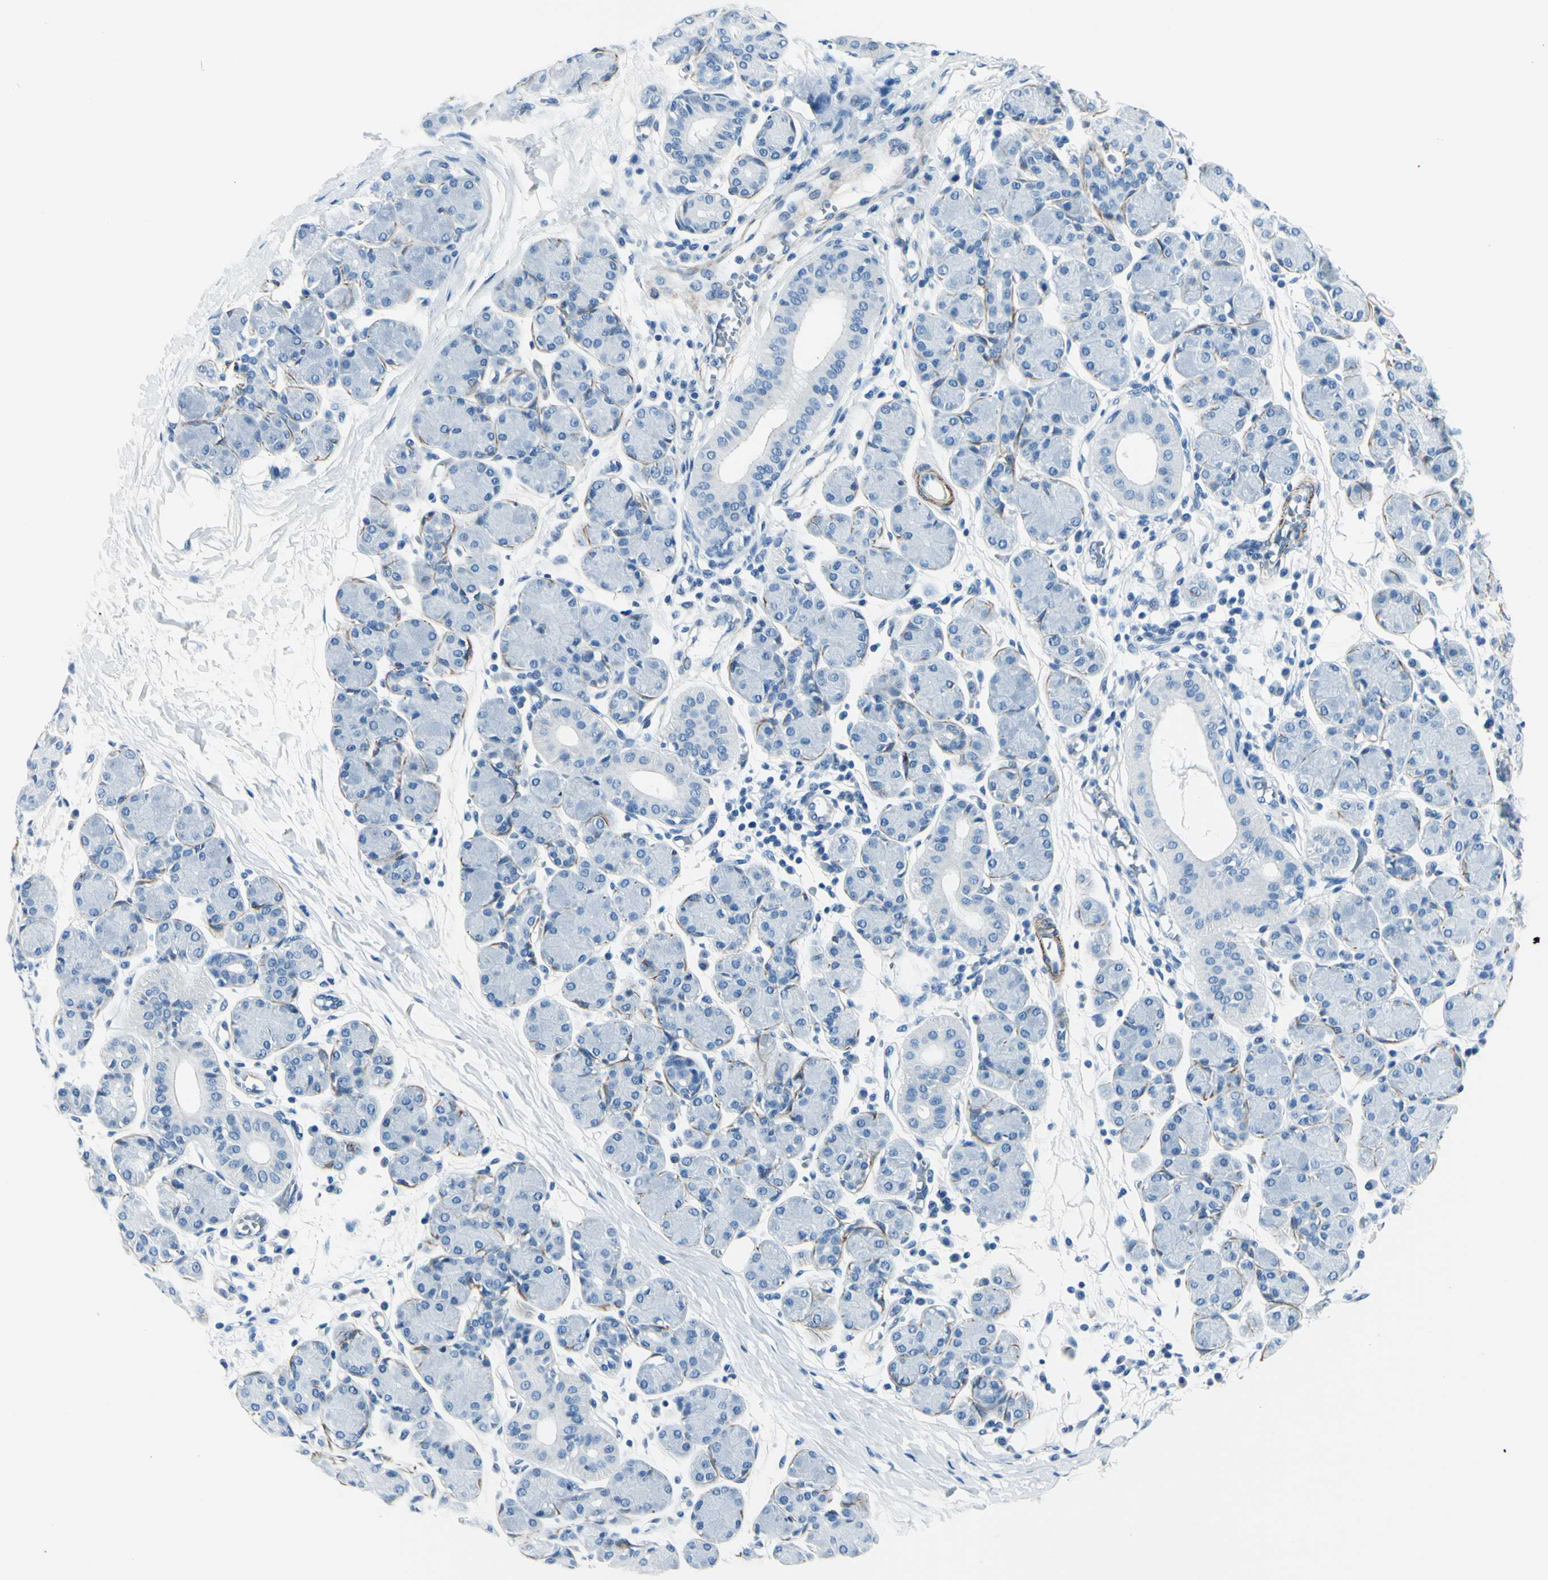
{"staining": {"intensity": "moderate", "quantity": "25%-75%", "location": "cytoplasmic/membranous"}, "tissue": "salivary gland", "cell_type": "Glandular cells", "image_type": "normal", "snomed": [{"axis": "morphology", "description": "Normal tissue, NOS"}, {"axis": "morphology", "description": "Inflammation, NOS"}, {"axis": "topography", "description": "Lymph node"}, {"axis": "topography", "description": "Salivary gland"}], "caption": "The histopathology image reveals staining of unremarkable salivary gland, revealing moderate cytoplasmic/membranous protein positivity (brown color) within glandular cells.", "gene": "CDH15", "patient": {"sex": "male", "age": 3}}